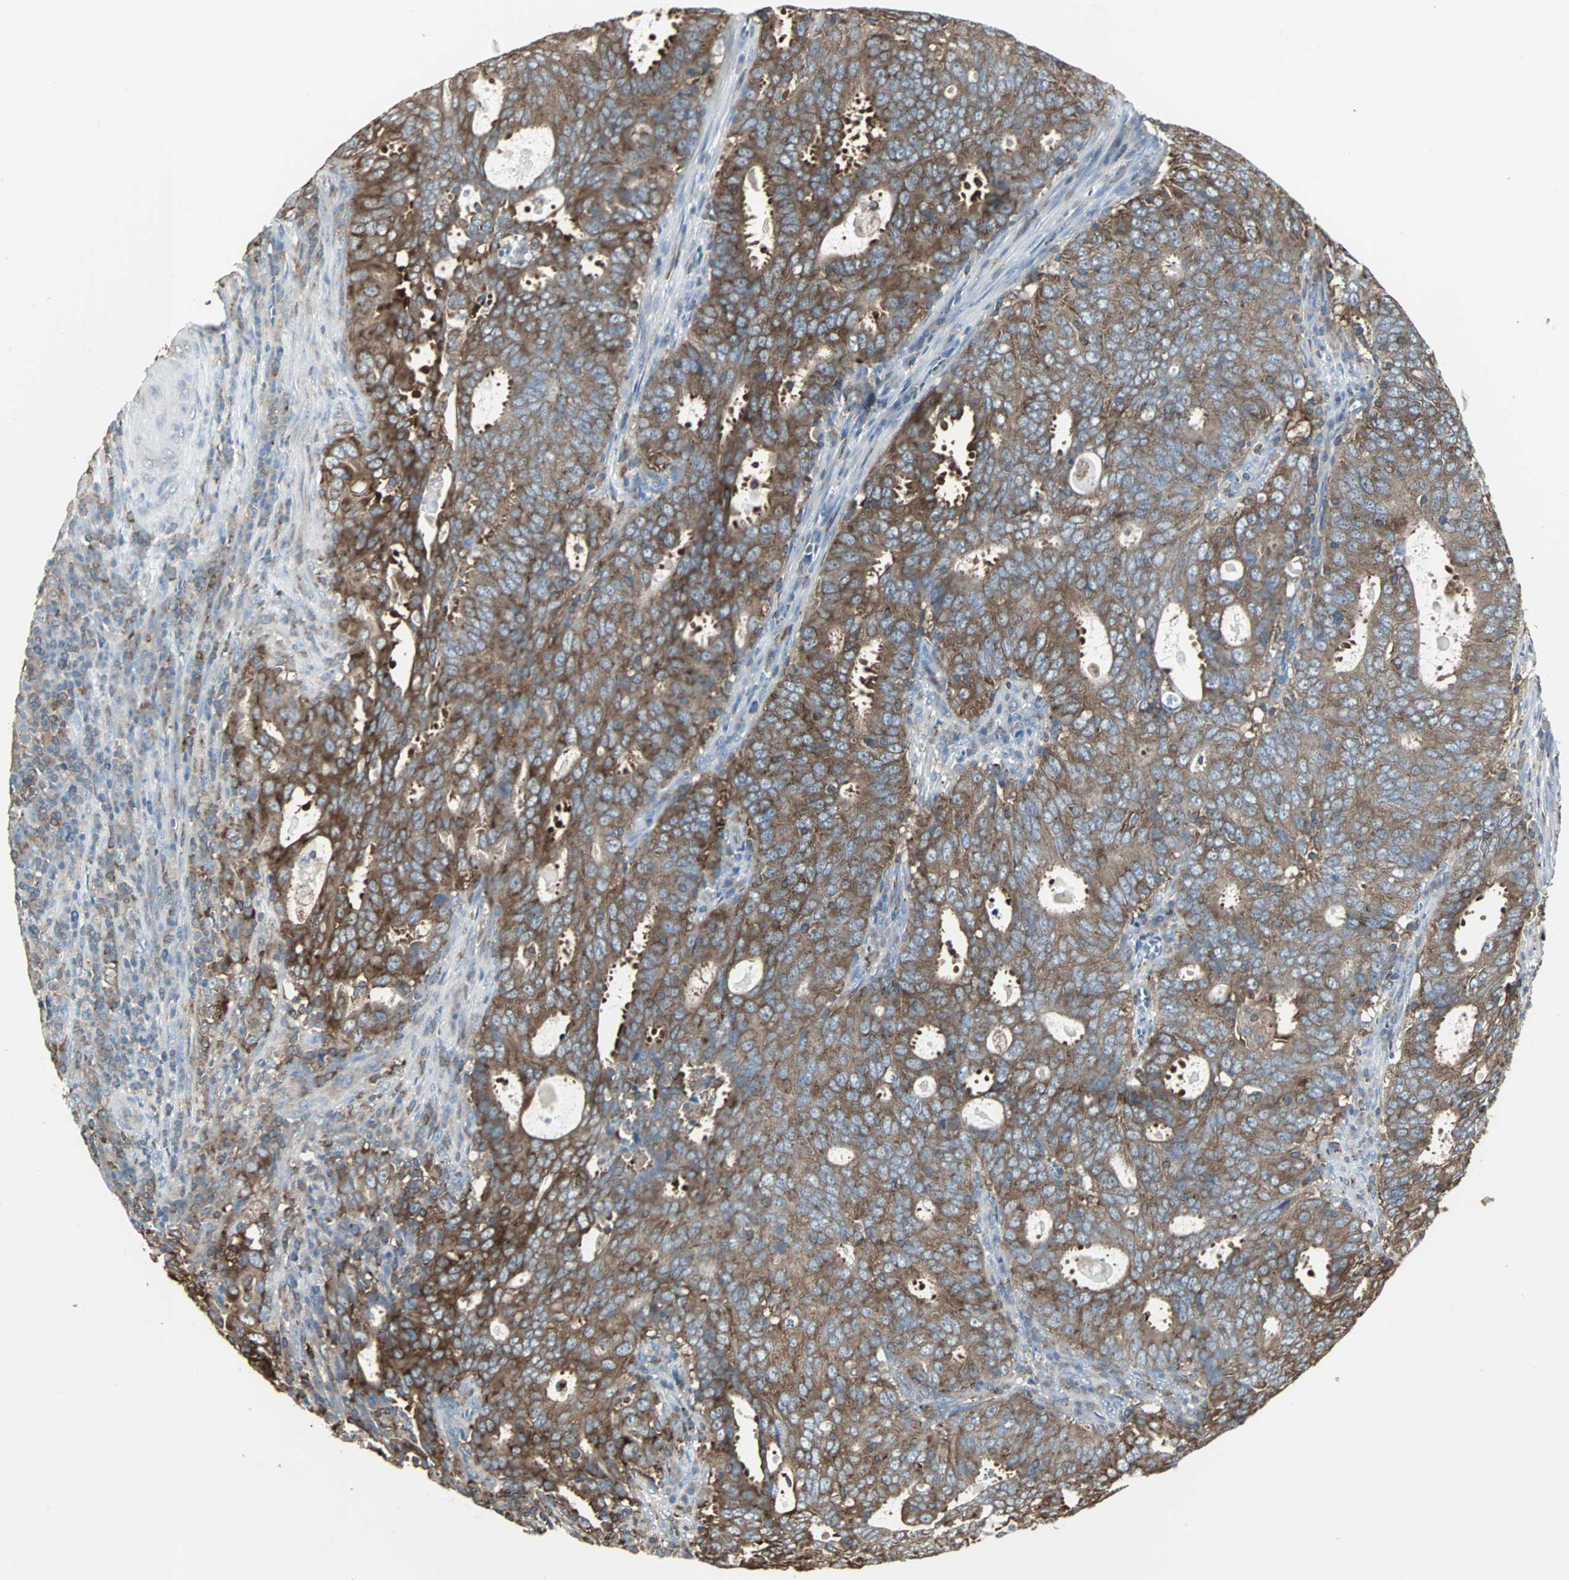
{"staining": {"intensity": "strong", "quantity": ">75%", "location": "cytoplasmic/membranous"}, "tissue": "cervical cancer", "cell_type": "Tumor cells", "image_type": "cancer", "snomed": [{"axis": "morphology", "description": "Adenocarcinoma, NOS"}, {"axis": "topography", "description": "Cervix"}], "caption": "Protein analysis of adenocarcinoma (cervical) tissue exhibits strong cytoplasmic/membranous positivity in approximately >75% of tumor cells.", "gene": "LRRFIP1", "patient": {"sex": "female", "age": 44}}